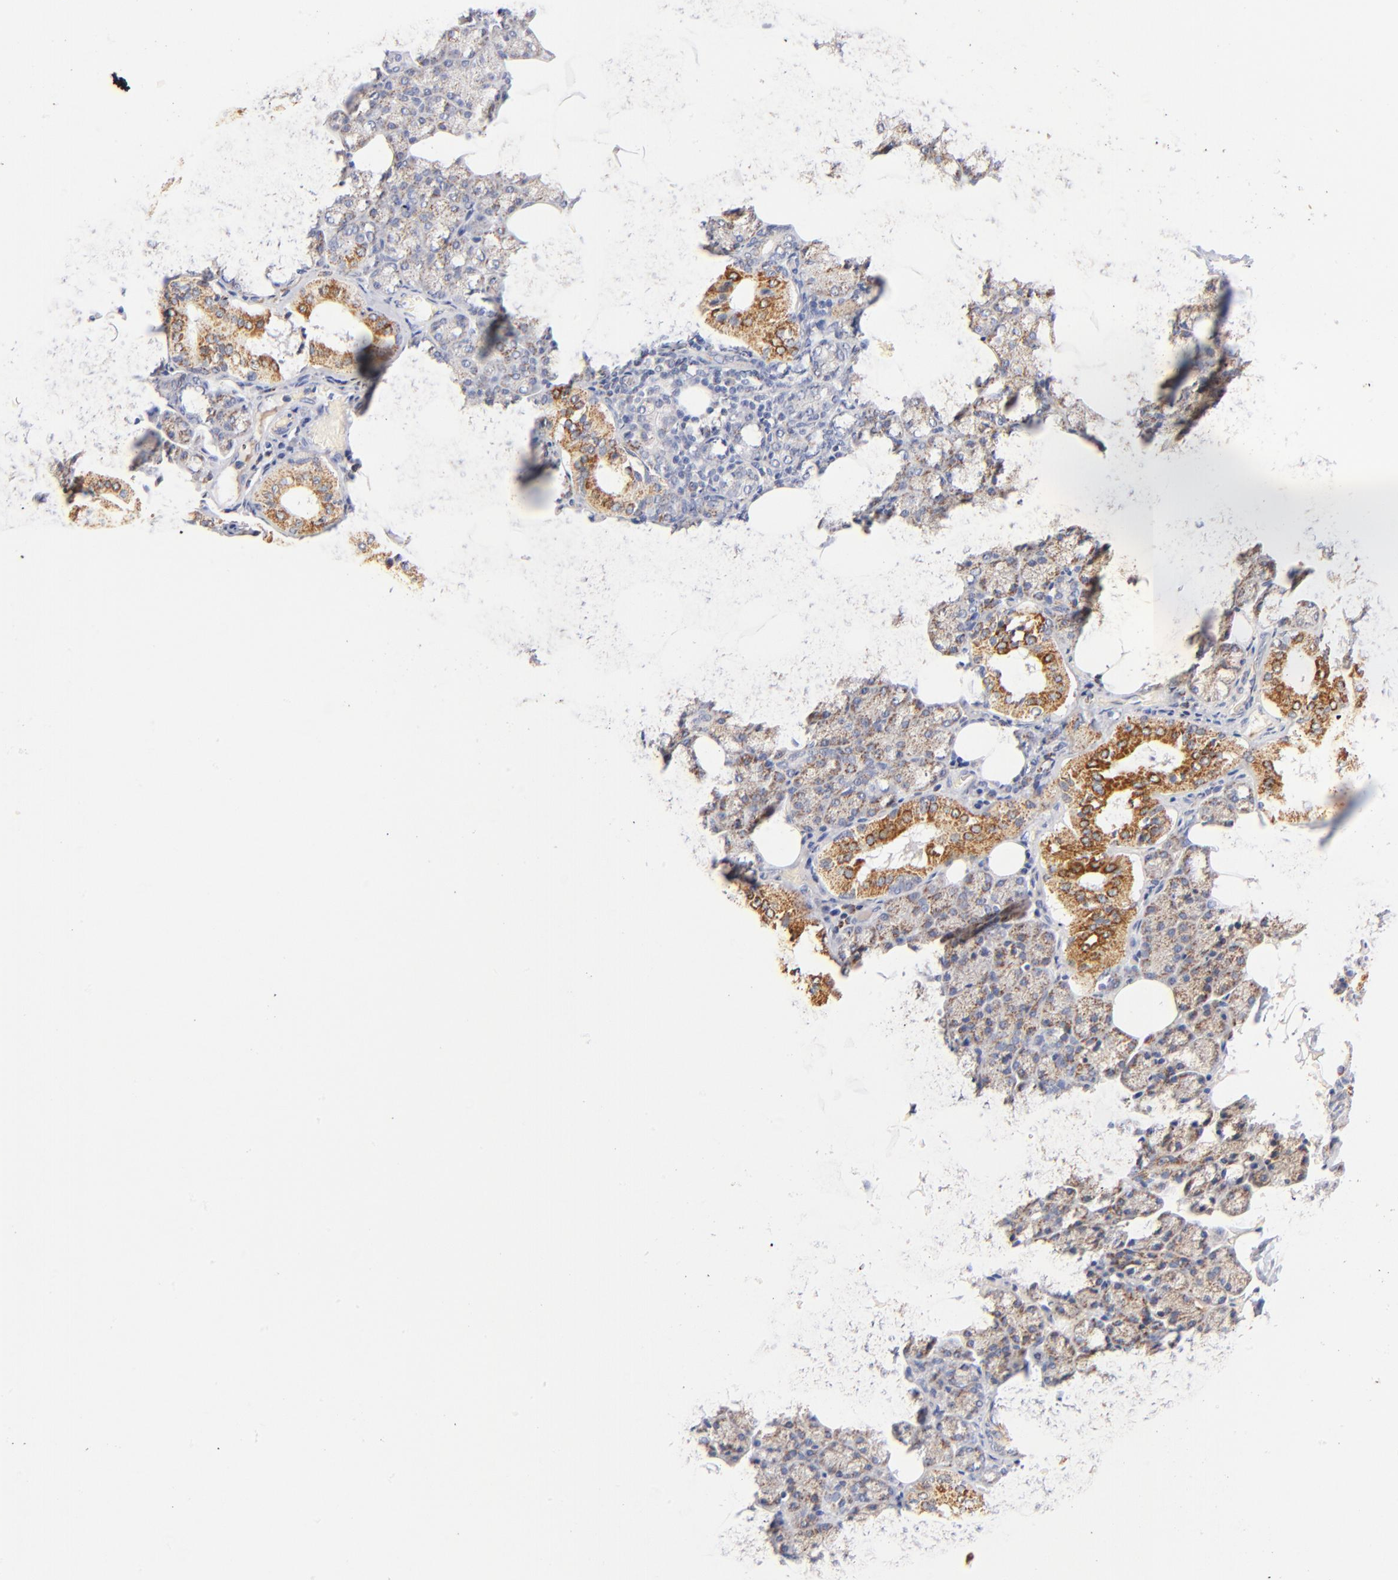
{"staining": {"intensity": "moderate", "quantity": "25%-75%", "location": "cytoplasmic/membranous"}, "tissue": "salivary gland", "cell_type": "Glandular cells", "image_type": "normal", "snomed": [{"axis": "morphology", "description": "Normal tissue, NOS"}, {"axis": "topography", "description": "Lymph node"}, {"axis": "topography", "description": "Salivary gland"}], "caption": "About 25%-75% of glandular cells in benign salivary gland reveal moderate cytoplasmic/membranous protein positivity as visualized by brown immunohistochemical staining.", "gene": "DLAT", "patient": {"sex": "male", "age": 8}}